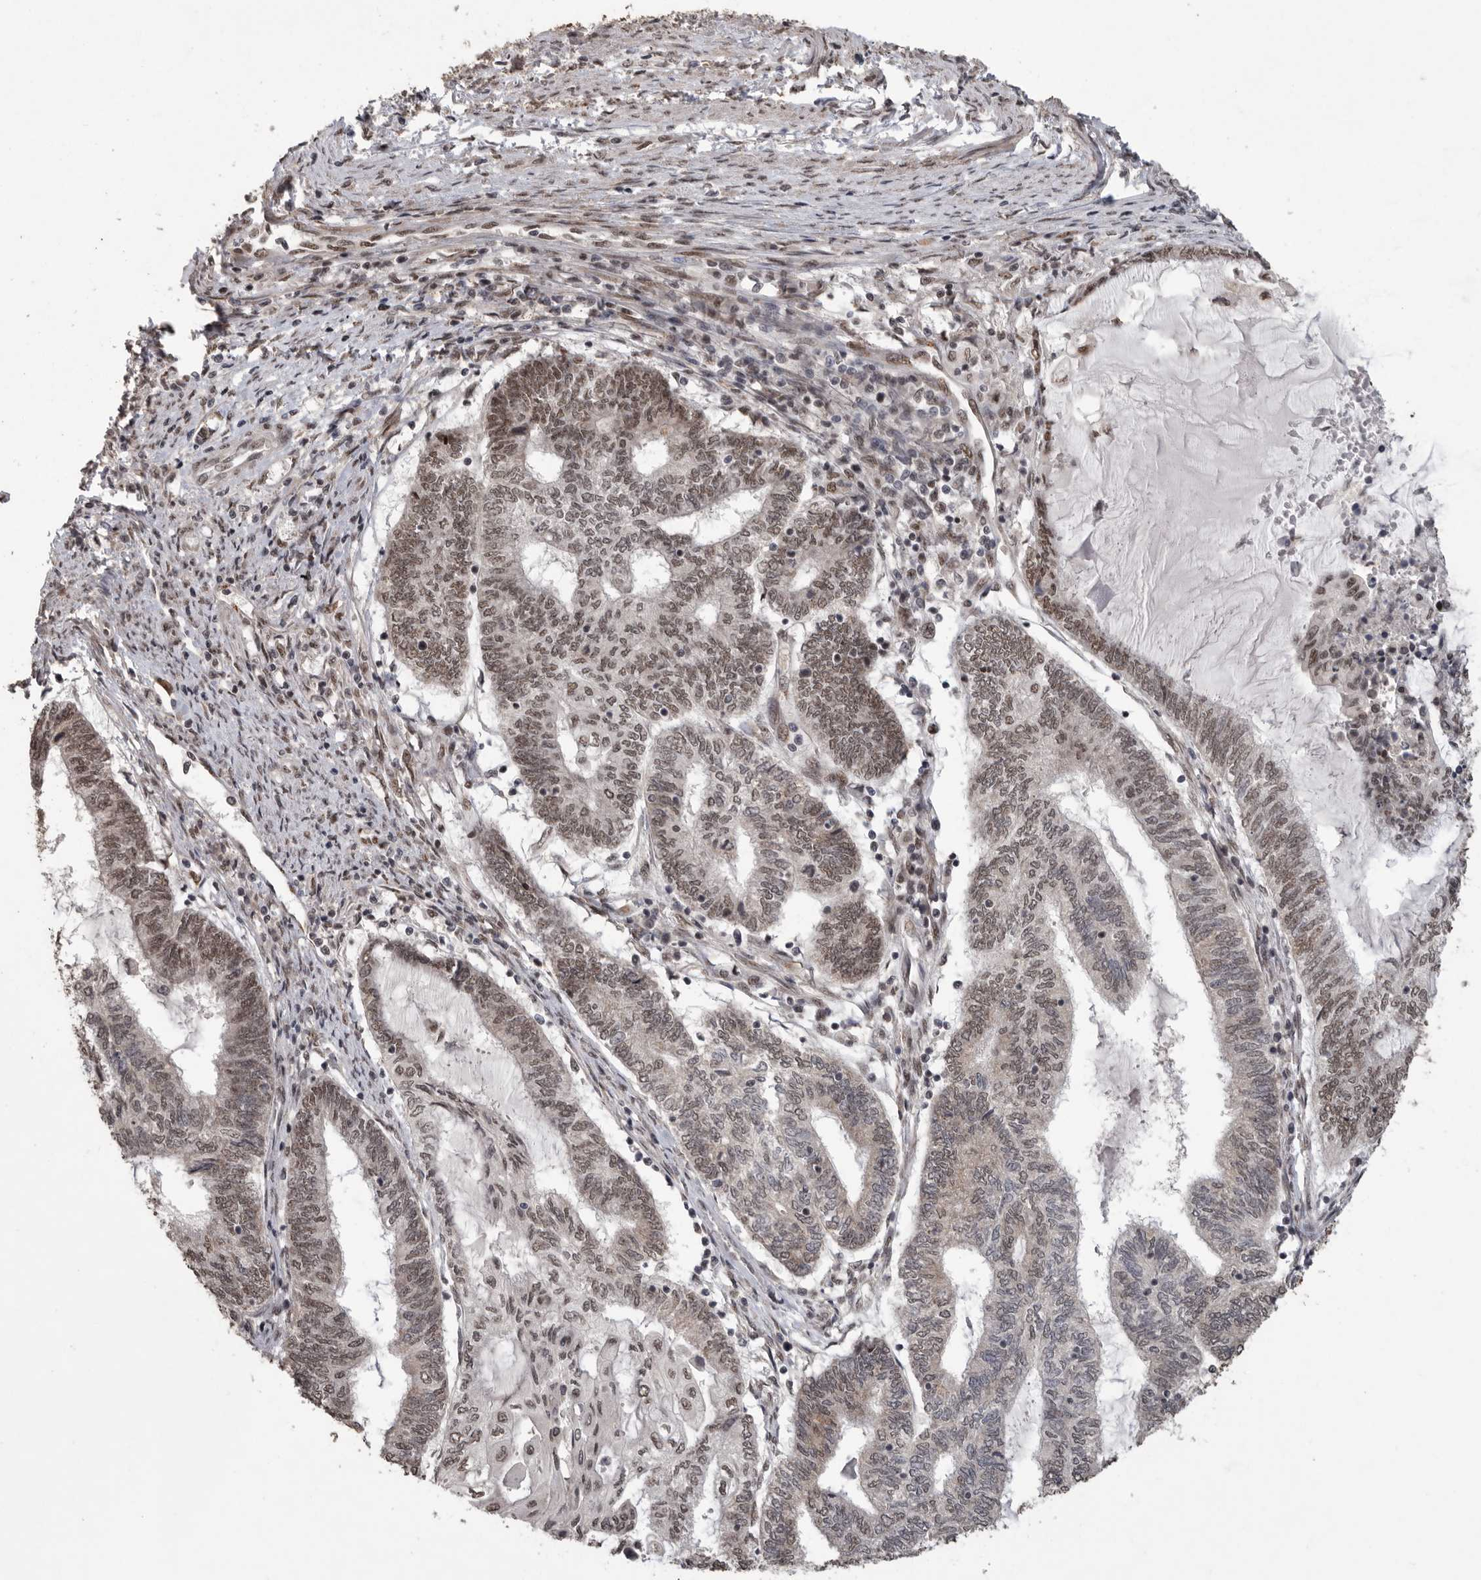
{"staining": {"intensity": "weak", "quantity": "25%-75%", "location": "nuclear"}, "tissue": "endometrial cancer", "cell_type": "Tumor cells", "image_type": "cancer", "snomed": [{"axis": "morphology", "description": "Adenocarcinoma, NOS"}, {"axis": "topography", "description": "Uterus"}, {"axis": "topography", "description": "Endometrium"}], "caption": "Endometrial adenocarcinoma tissue reveals weak nuclear expression in about 25%-75% of tumor cells", "gene": "PPP1R10", "patient": {"sex": "female", "age": 70}}